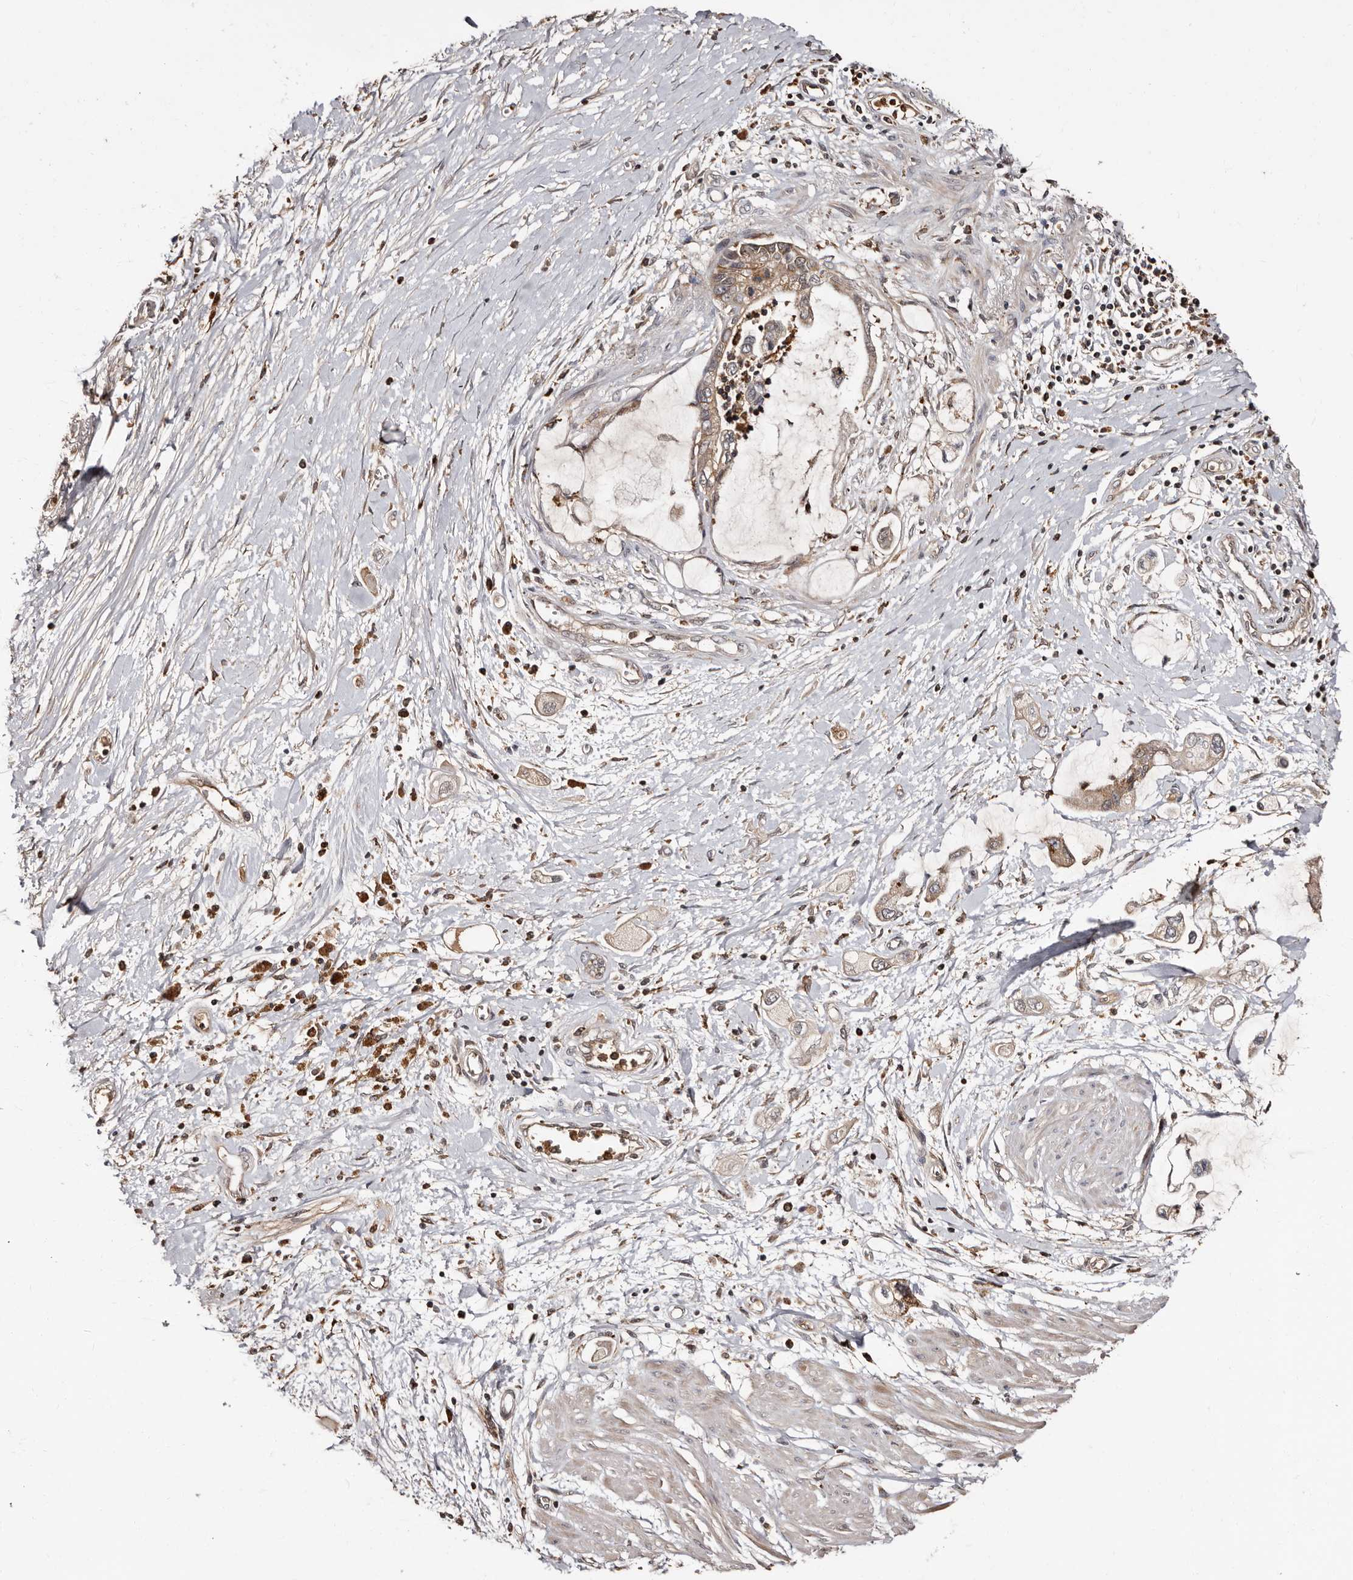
{"staining": {"intensity": "moderate", "quantity": "<25%", "location": "cytoplasmic/membranous"}, "tissue": "pancreatic cancer", "cell_type": "Tumor cells", "image_type": "cancer", "snomed": [{"axis": "morphology", "description": "Adenocarcinoma, NOS"}, {"axis": "topography", "description": "Pancreas"}], "caption": "Protein expression analysis of pancreatic cancer shows moderate cytoplasmic/membranous staining in about <25% of tumor cells.", "gene": "BAX", "patient": {"sex": "male", "age": 59}}